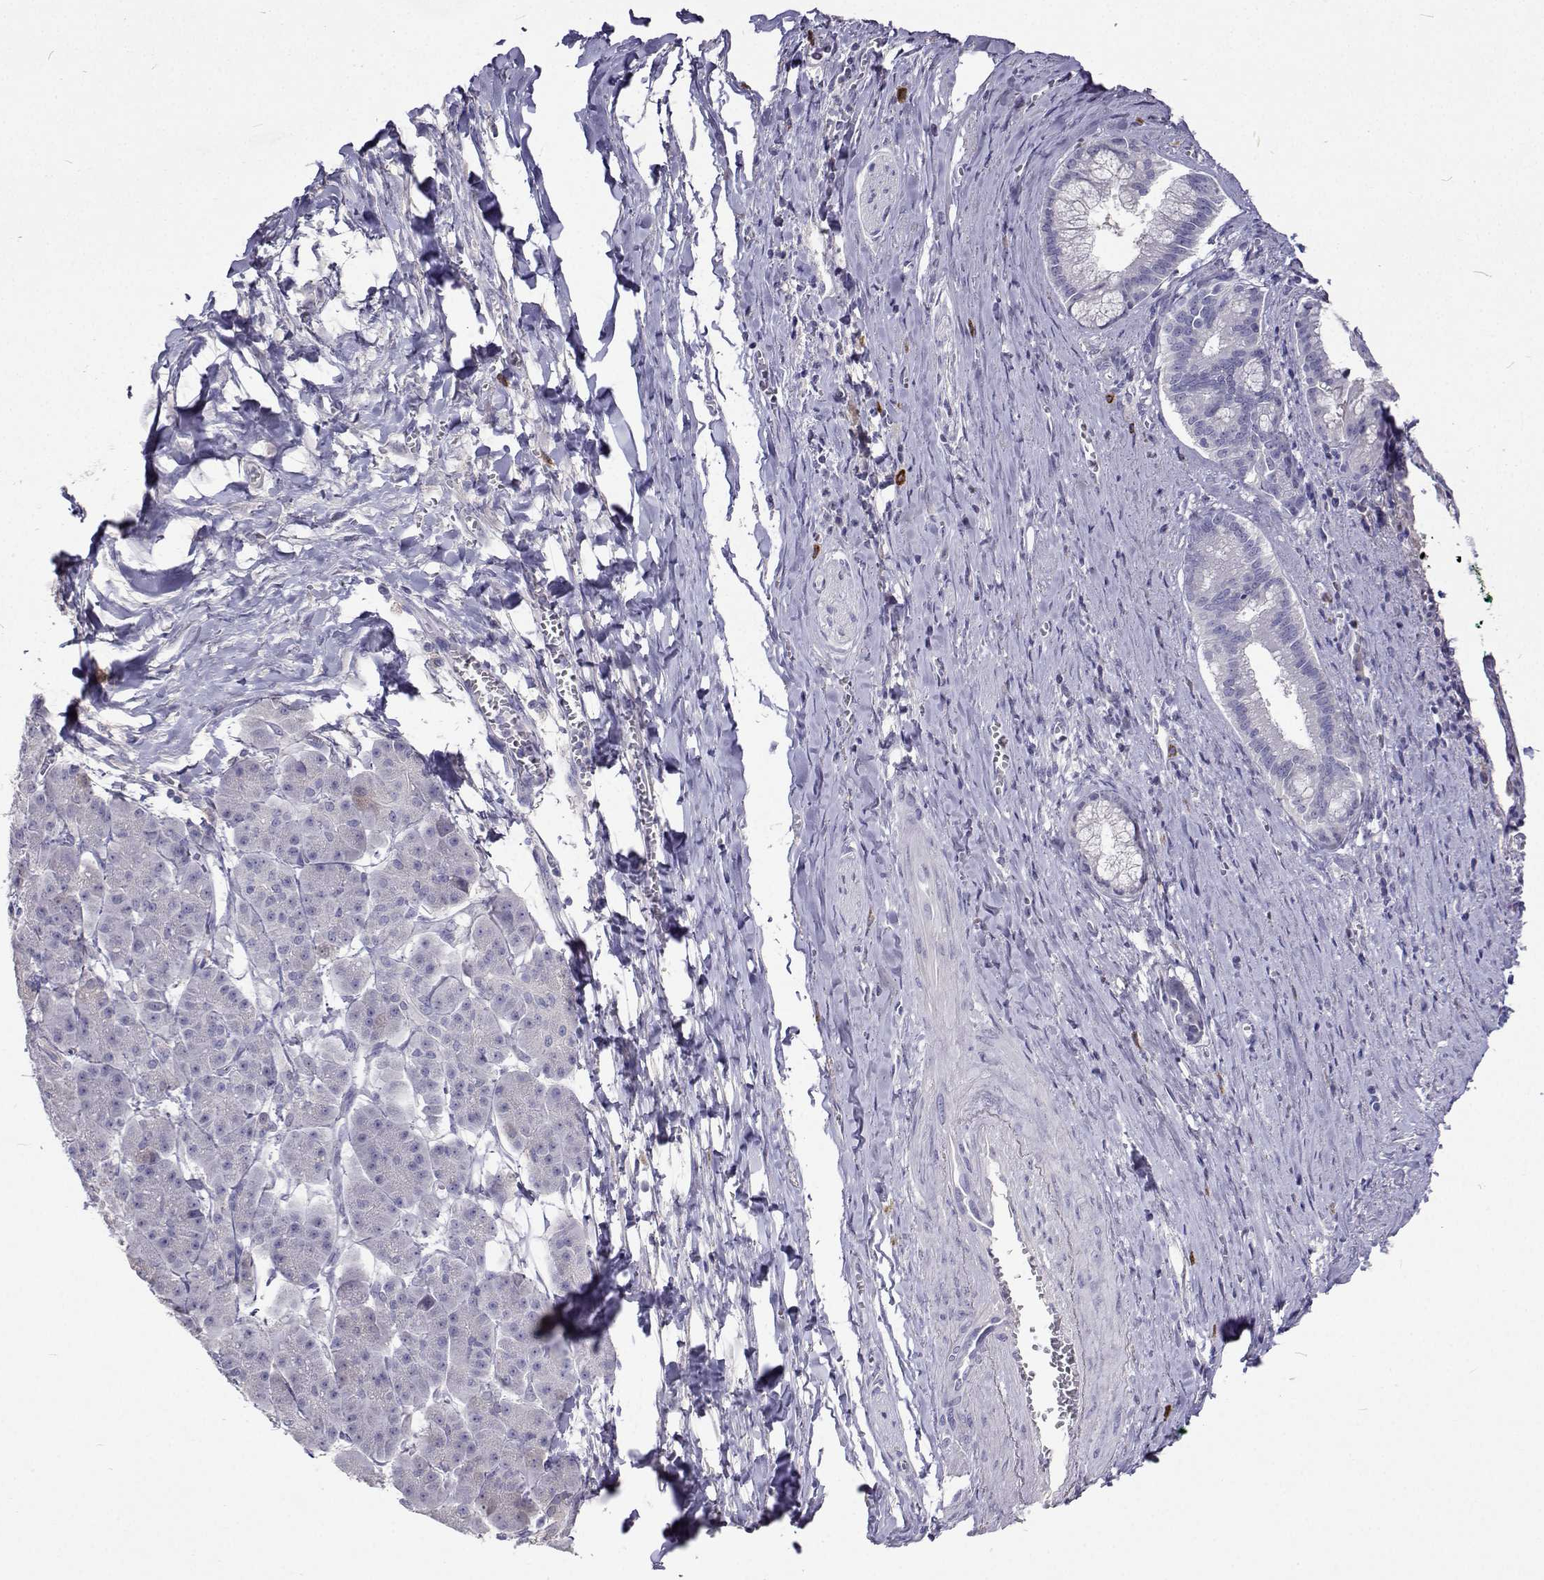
{"staining": {"intensity": "negative", "quantity": "none", "location": "none"}, "tissue": "pancreatic cancer", "cell_type": "Tumor cells", "image_type": "cancer", "snomed": [{"axis": "morphology", "description": "Normal tissue, NOS"}, {"axis": "morphology", "description": "Adenocarcinoma, NOS"}, {"axis": "topography", "description": "Lymph node"}, {"axis": "topography", "description": "Pancreas"}], "caption": "This is an immunohistochemistry (IHC) image of human pancreatic cancer (adenocarcinoma). There is no positivity in tumor cells.", "gene": "CFAP44", "patient": {"sex": "female", "age": 58}}